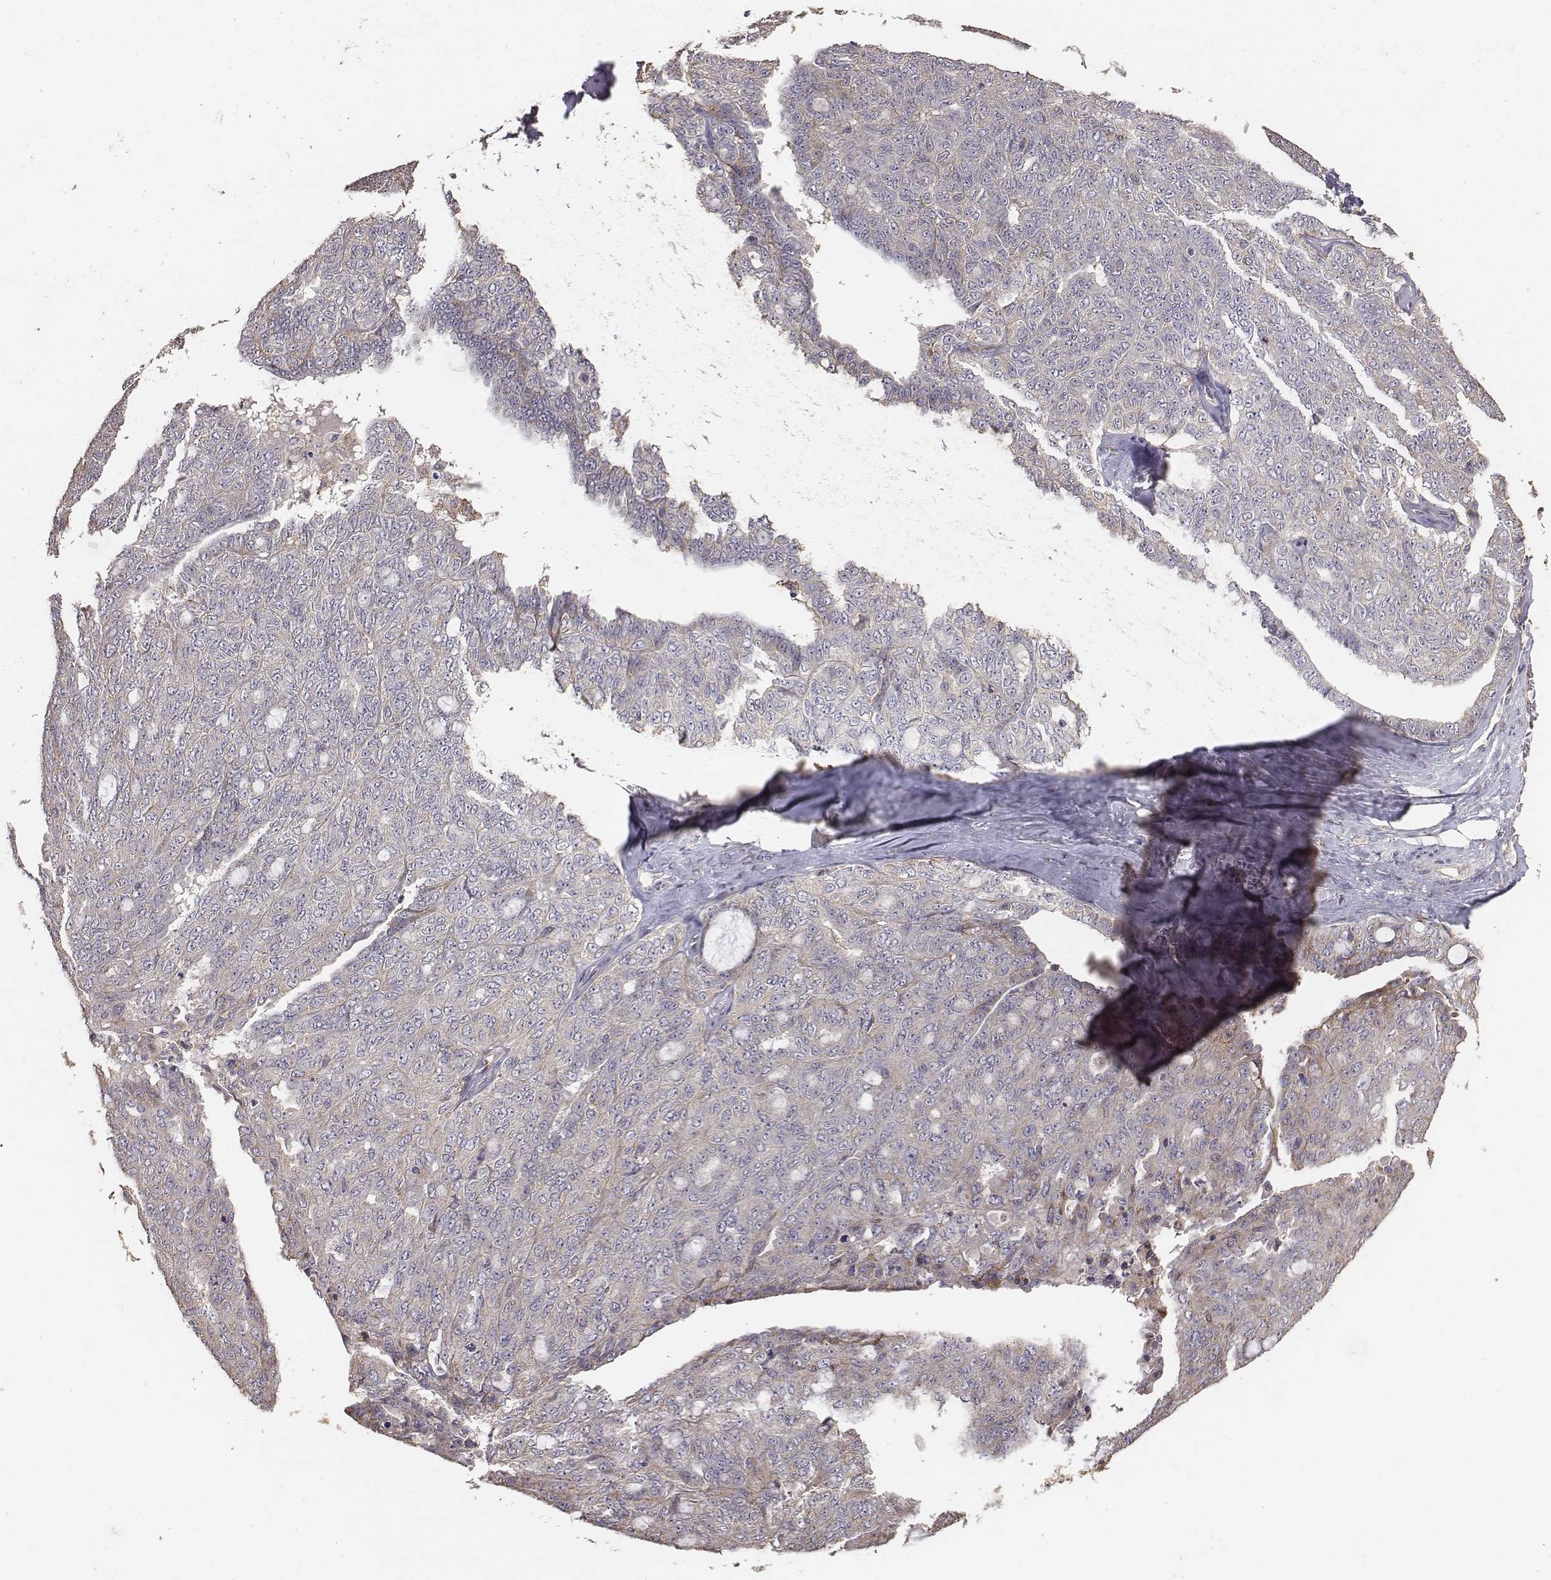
{"staining": {"intensity": "weak", "quantity": ">75%", "location": "cytoplasmic/membranous"}, "tissue": "ovarian cancer", "cell_type": "Tumor cells", "image_type": "cancer", "snomed": [{"axis": "morphology", "description": "Cystadenocarcinoma, serous, NOS"}, {"axis": "topography", "description": "Ovary"}], "caption": "Immunohistochemistry (DAB) staining of human ovarian serous cystadenocarcinoma reveals weak cytoplasmic/membranous protein staining in approximately >75% of tumor cells. The staining is performed using DAB brown chromogen to label protein expression. The nuclei are counter-stained blue using hematoxylin.", "gene": "AP1B1", "patient": {"sex": "female", "age": 71}}